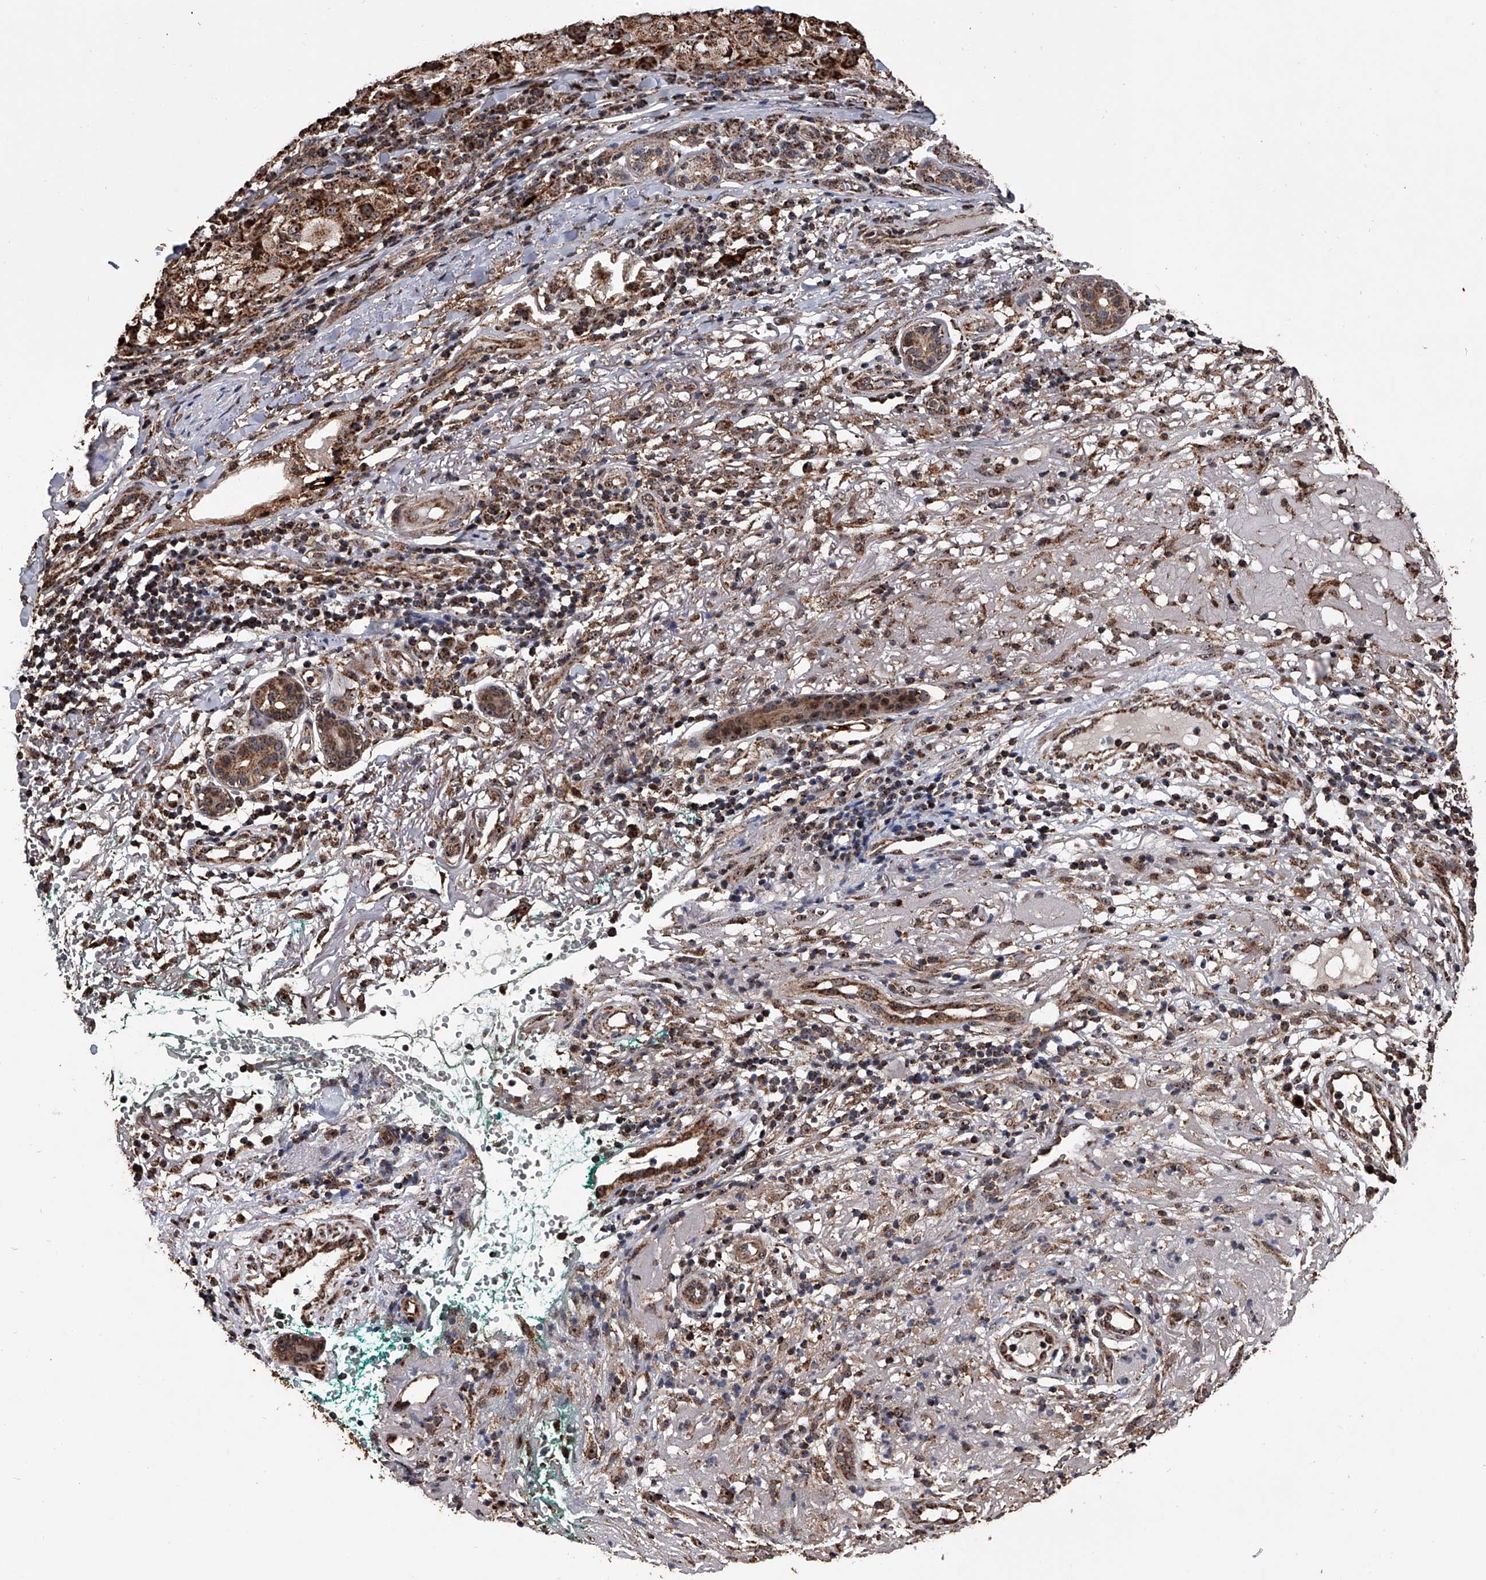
{"staining": {"intensity": "strong", "quantity": ">75%", "location": "cytoplasmic/membranous"}, "tissue": "melanoma", "cell_type": "Tumor cells", "image_type": "cancer", "snomed": [{"axis": "morphology", "description": "Necrosis, NOS"}, {"axis": "morphology", "description": "Malignant melanoma, NOS"}, {"axis": "topography", "description": "Skin"}], "caption": "Immunohistochemistry (IHC) of human melanoma exhibits high levels of strong cytoplasmic/membranous staining in about >75% of tumor cells. Immunohistochemistry stains the protein in brown and the nuclei are stained blue.", "gene": "SMPDL3A", "patient": {"sex": "female", "age": 87}}